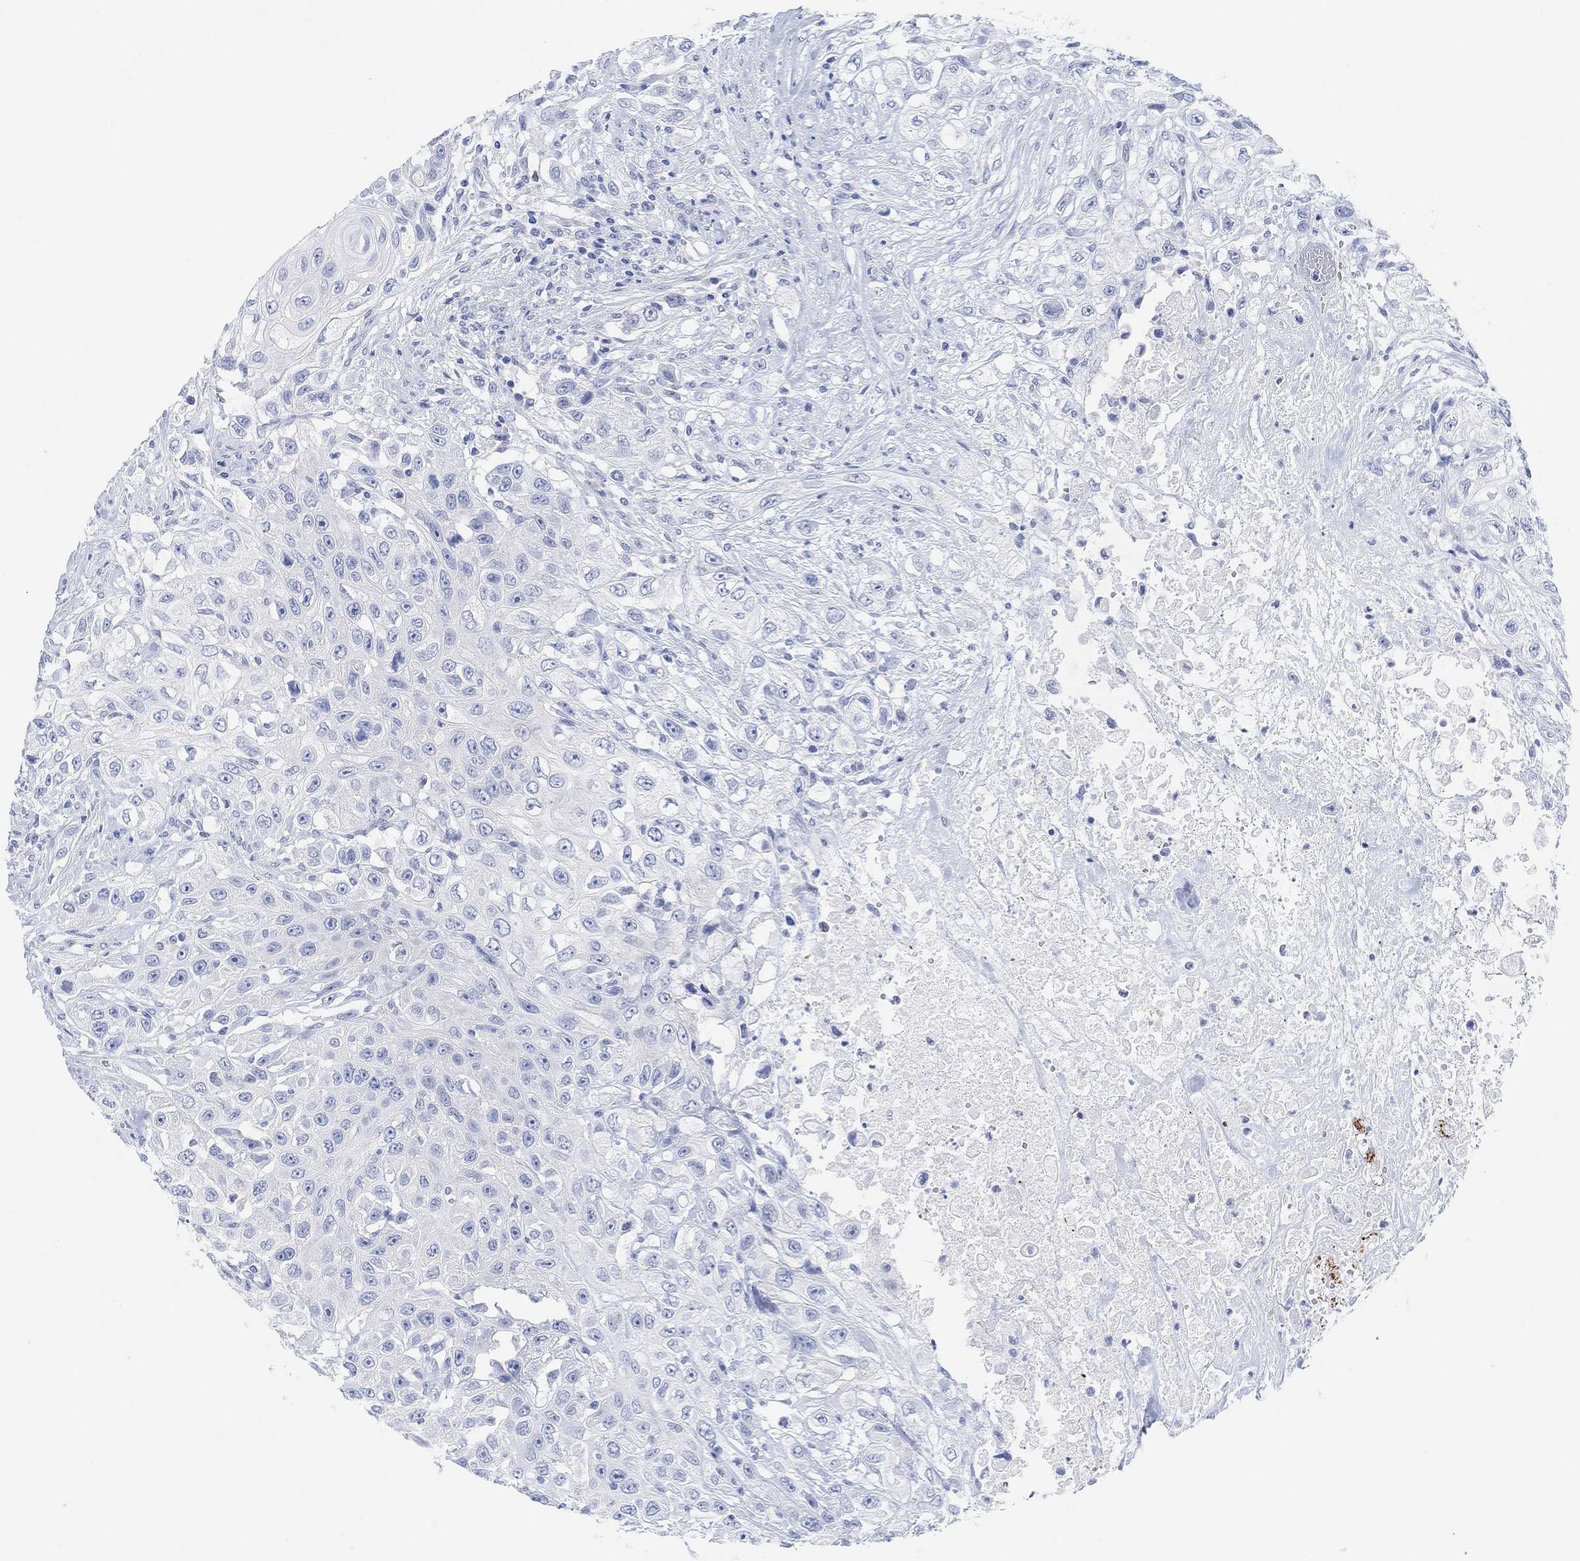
{"staining": {"intensity": "negative", "quantity": "none", "location": "none"}, "tissue": "urothelial cancer", "cell_type": "Tumor cells", "image_type": "cancer", "snomed": [{"axis": "morphology", "description": "Urothelial carcinoma, High grade"}, {"axis": "topography", "description": "Urinary bladder"}], "caption": "An immunohistochemistry photomicrograph of urothelial cancer is shown. There is no staining in tumor cells of urothelial cancer.", "gene": "ENO4", "patient": {"sex": "female", "age": 56}}